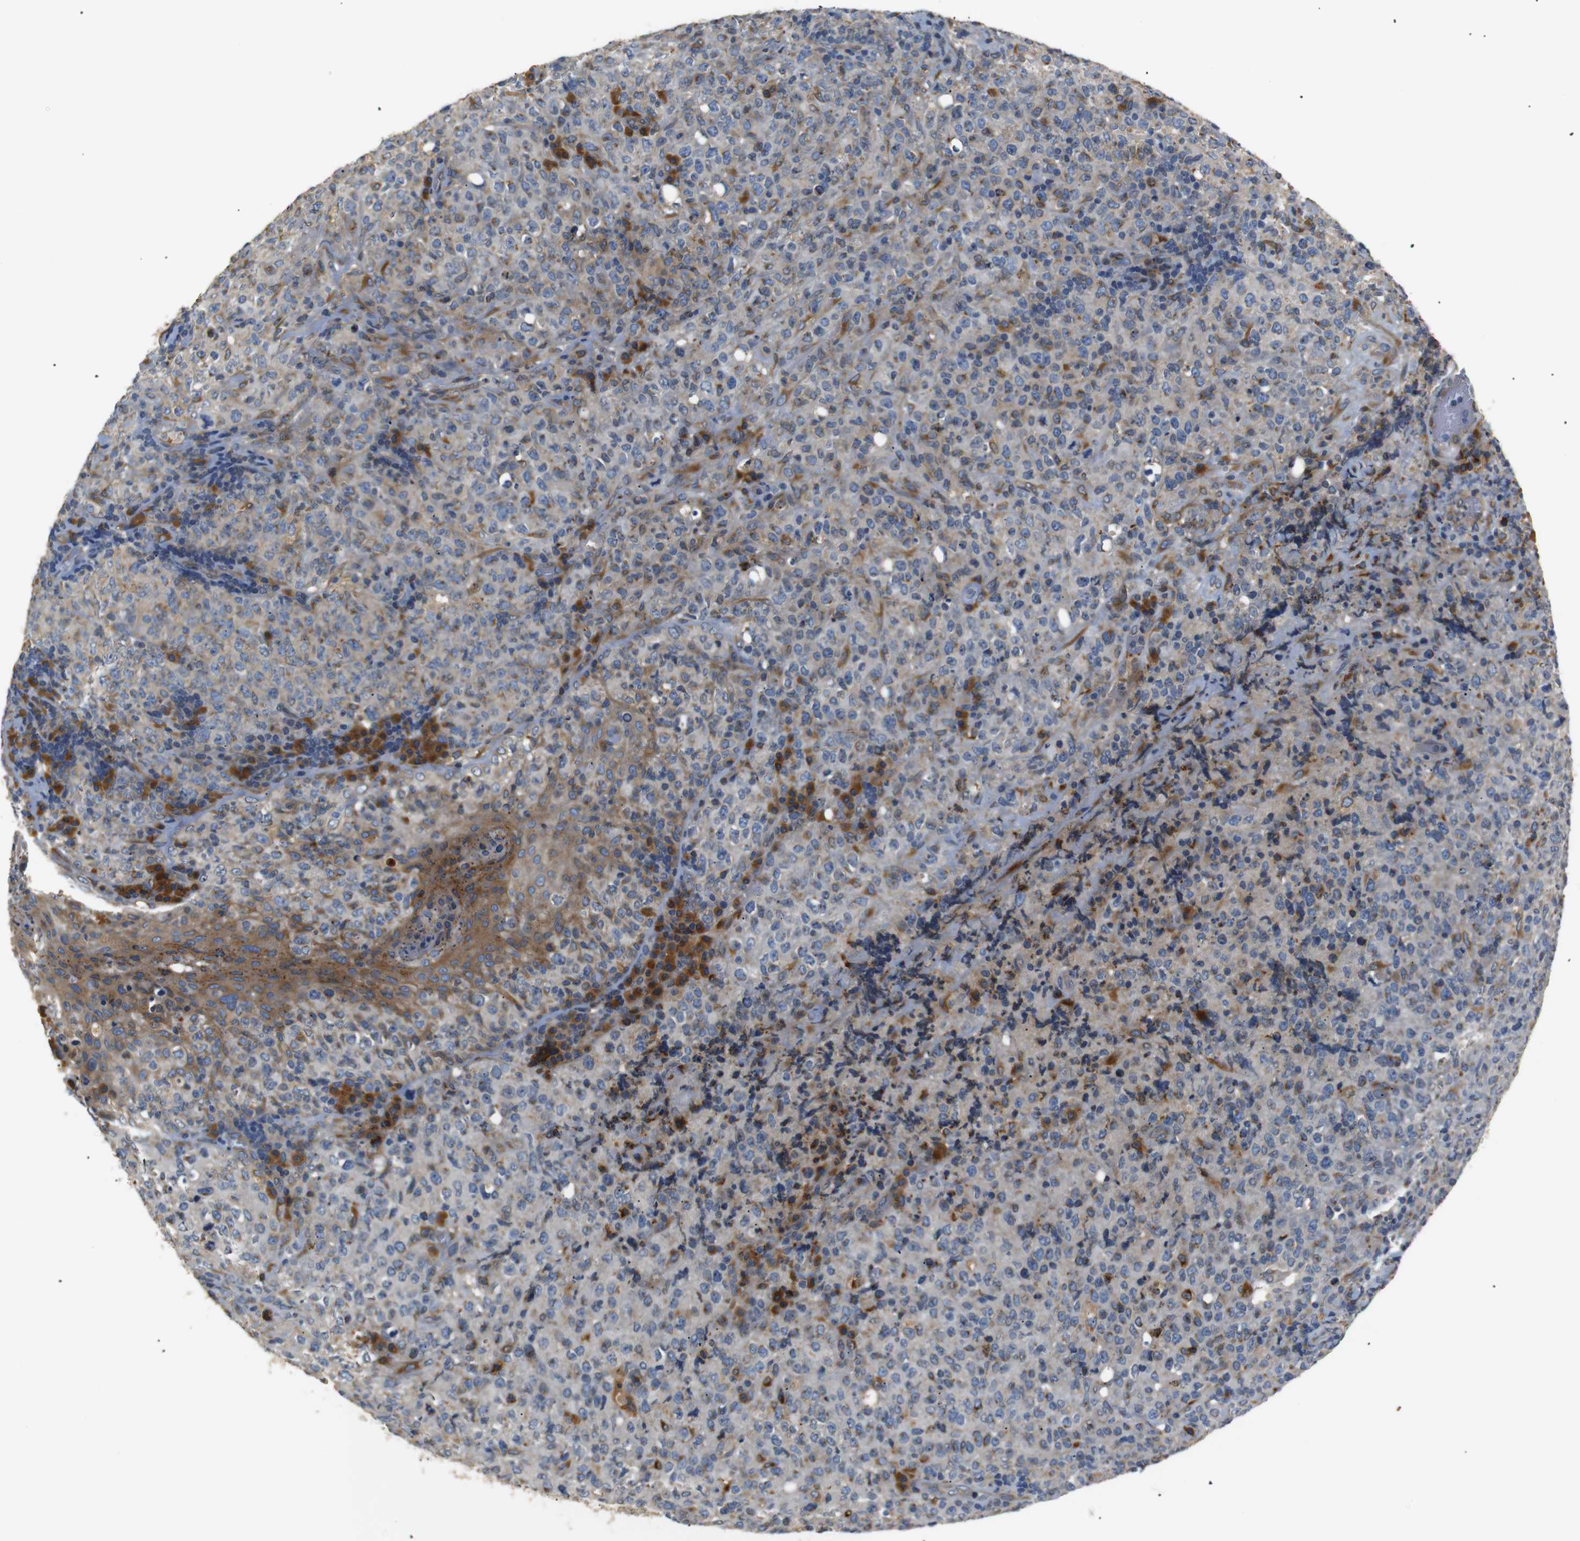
{"staining": {"intensity": "moderate", "quantity": "<25%", "location": "cytoplasmic/membranous"}, "tissue": "lymphoma", "cell_type": "Tumor cells", "image_type": "cancer", "snomed": [{"axis": "morphology", "description": "Malignant lymphoma, non-Hodgkin's type, High grade"}, {"axis": "topography", "description": "Tonsil"}], "caption": "The histopathology image reveals immunohistochemical staining of high-grade malignant lymphoma, non-Hodgkin's type. There is moderate cytoplasmic/membranous expression is identified in approximately <25% of tumor cells.", "gene": "TMED2", "patient": {"sex": "female", "age": 36}}